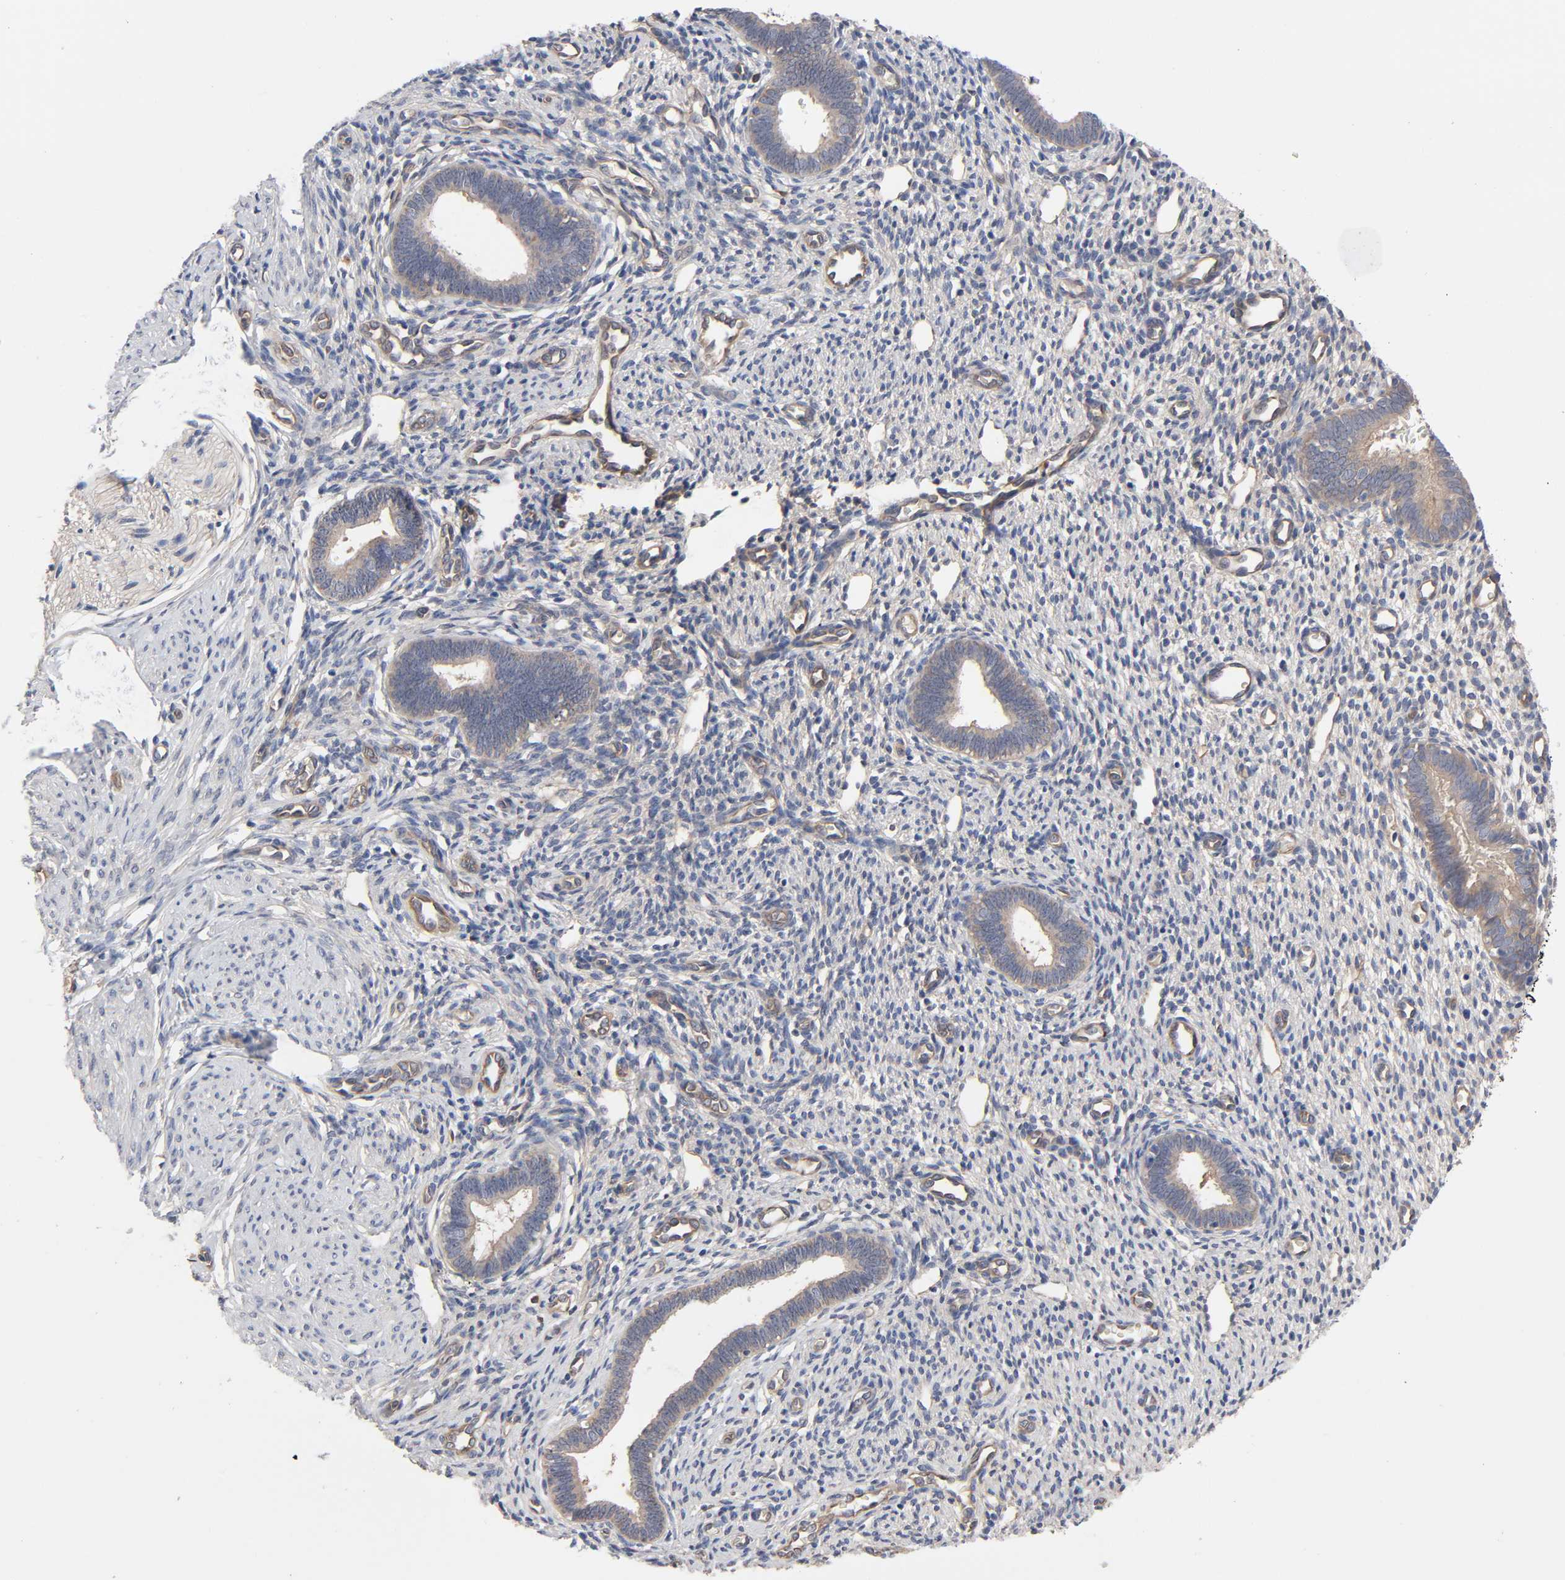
{"staining": {"intensity": "moderate", "quantity": "<25%", "location": "cytoplasmic/membranous"}, "tissue": "endometrium", "cell_type": "Cells in endometrial stroma", "image_type": "normal", "snomed": [{"axis": "morphology", "description": "Normal tissue, NOS"}, {"axis": "topography", "description": "Endometrium"}], "caption": "Endometrium stained with immunohistochemistry (IHC) displays moderate cytoplasmic/membranous positivity in about <25% of cells in endometrial stroma. The protein of interest is shown in brown color, while the nuclei are stained blue.", "gene": "RAB13", "patient": {"sex": "female", "age": 27}}